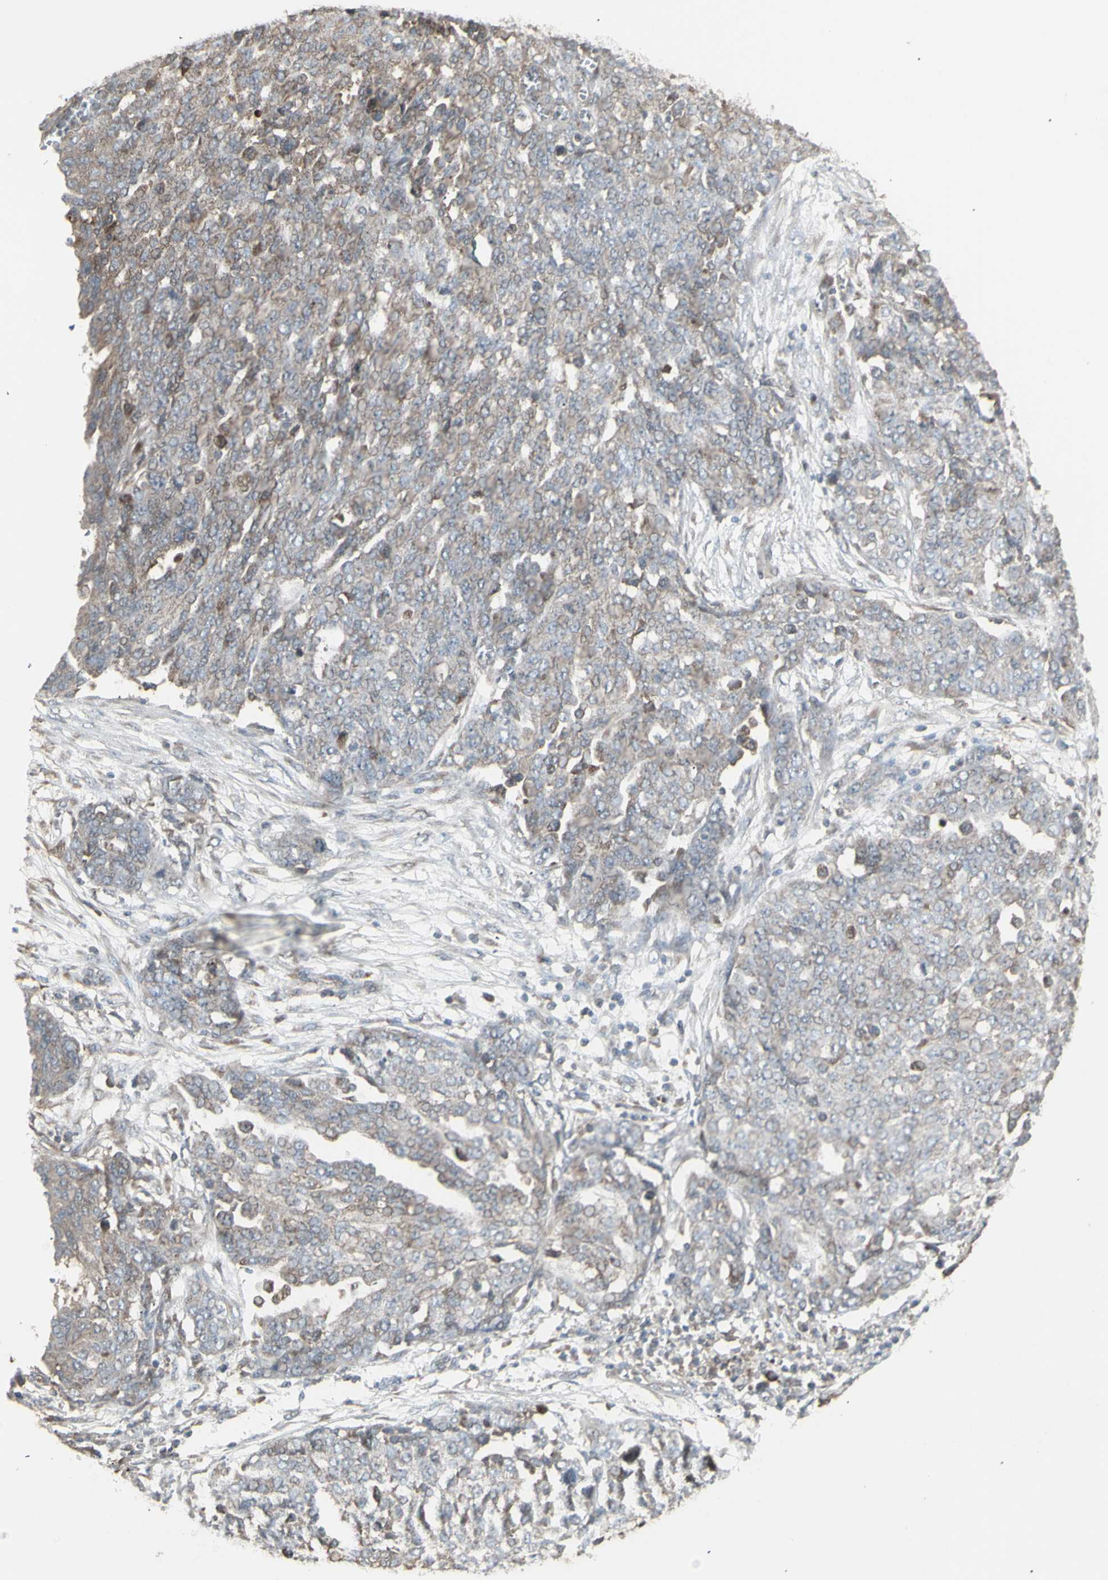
{"staining": {"intensity": "moderate", "quantity": ">75%", "location": "cytoplasmic/membranous"}, "tissue": "ovarian cancer", "cell_type": "Tumor cells", "image_type": "cancer", "snomed": [{"axis": "morphology", "description": "Cystadenocarcinoma, serous, NOS"}, {"axis": "topography", "description": "Soft tissue"}, {"axis": "topography", "description": "Ovary"}], "caption": "Protein staining of ovarian cancer tissue reveals moderate cytoplasmic/membranous expression in about >75% of tumor cells. (DAB IHC, brown staining for protein, blue staining for nuclei).", "gene": "RNASEL", "patient": {"sex": "female", "age": 57}}